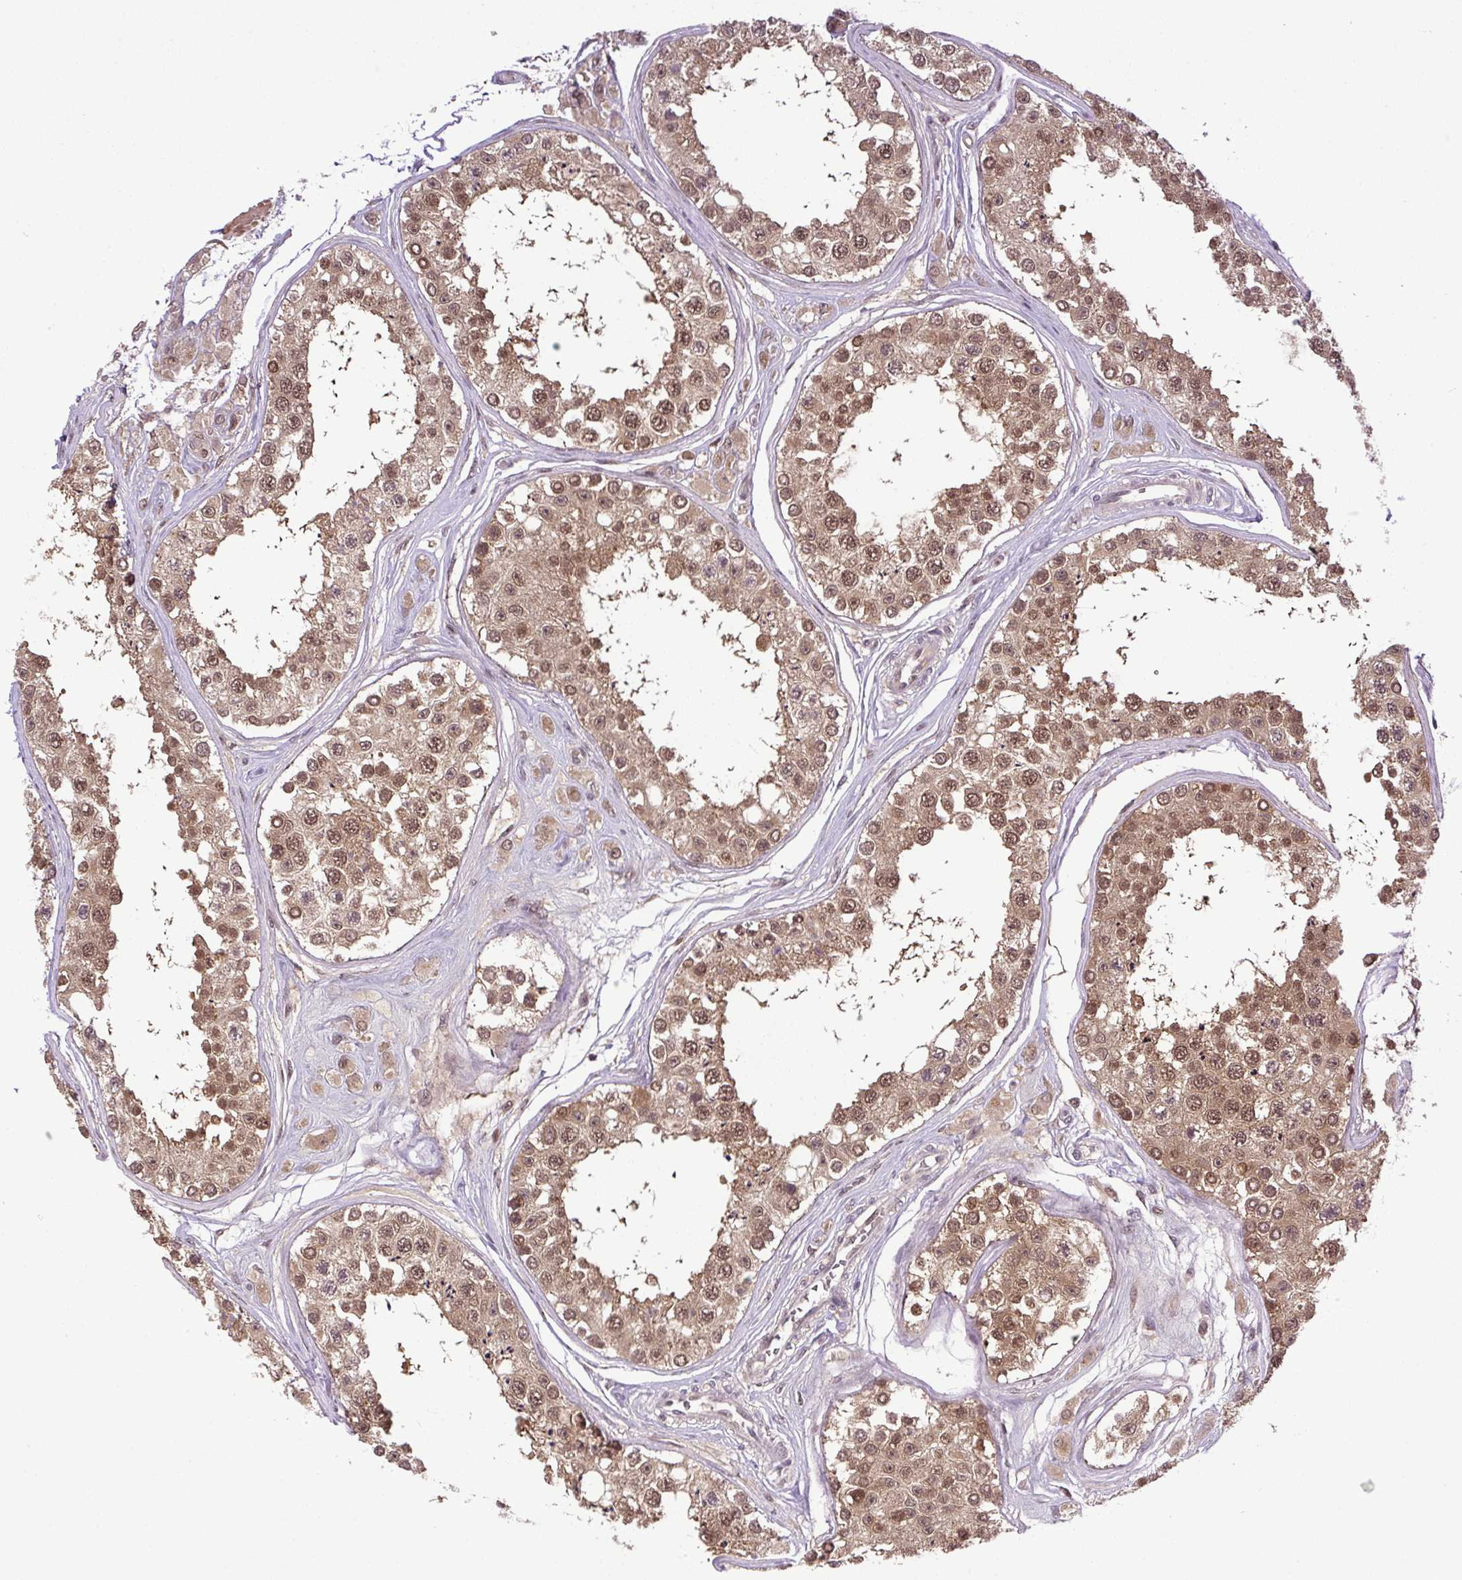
{"staining": {"intensity": "moderate", "quantity": ">75%", "location": "cytoplasmic/membranous,nuclear"}, "tissue": "testis", "cell_type": "Cells in seminiferous ducts", "image_type": "normal", "snomed": [{"axis": "morphology", "description": "Normal tissue, NOS"}, {"axis": "topography", "description": "Testis"}], "caption": "IHC (DAB (3,3'-diaminobenzidine)) staining of benign testis reveals moderate cytoplasmic/membranous,nuclear protein positivity in approximately >75% of cells in seminiferous ducts.", "gene": "SGTA", "patient": {"sex": "male", "age": 25}}